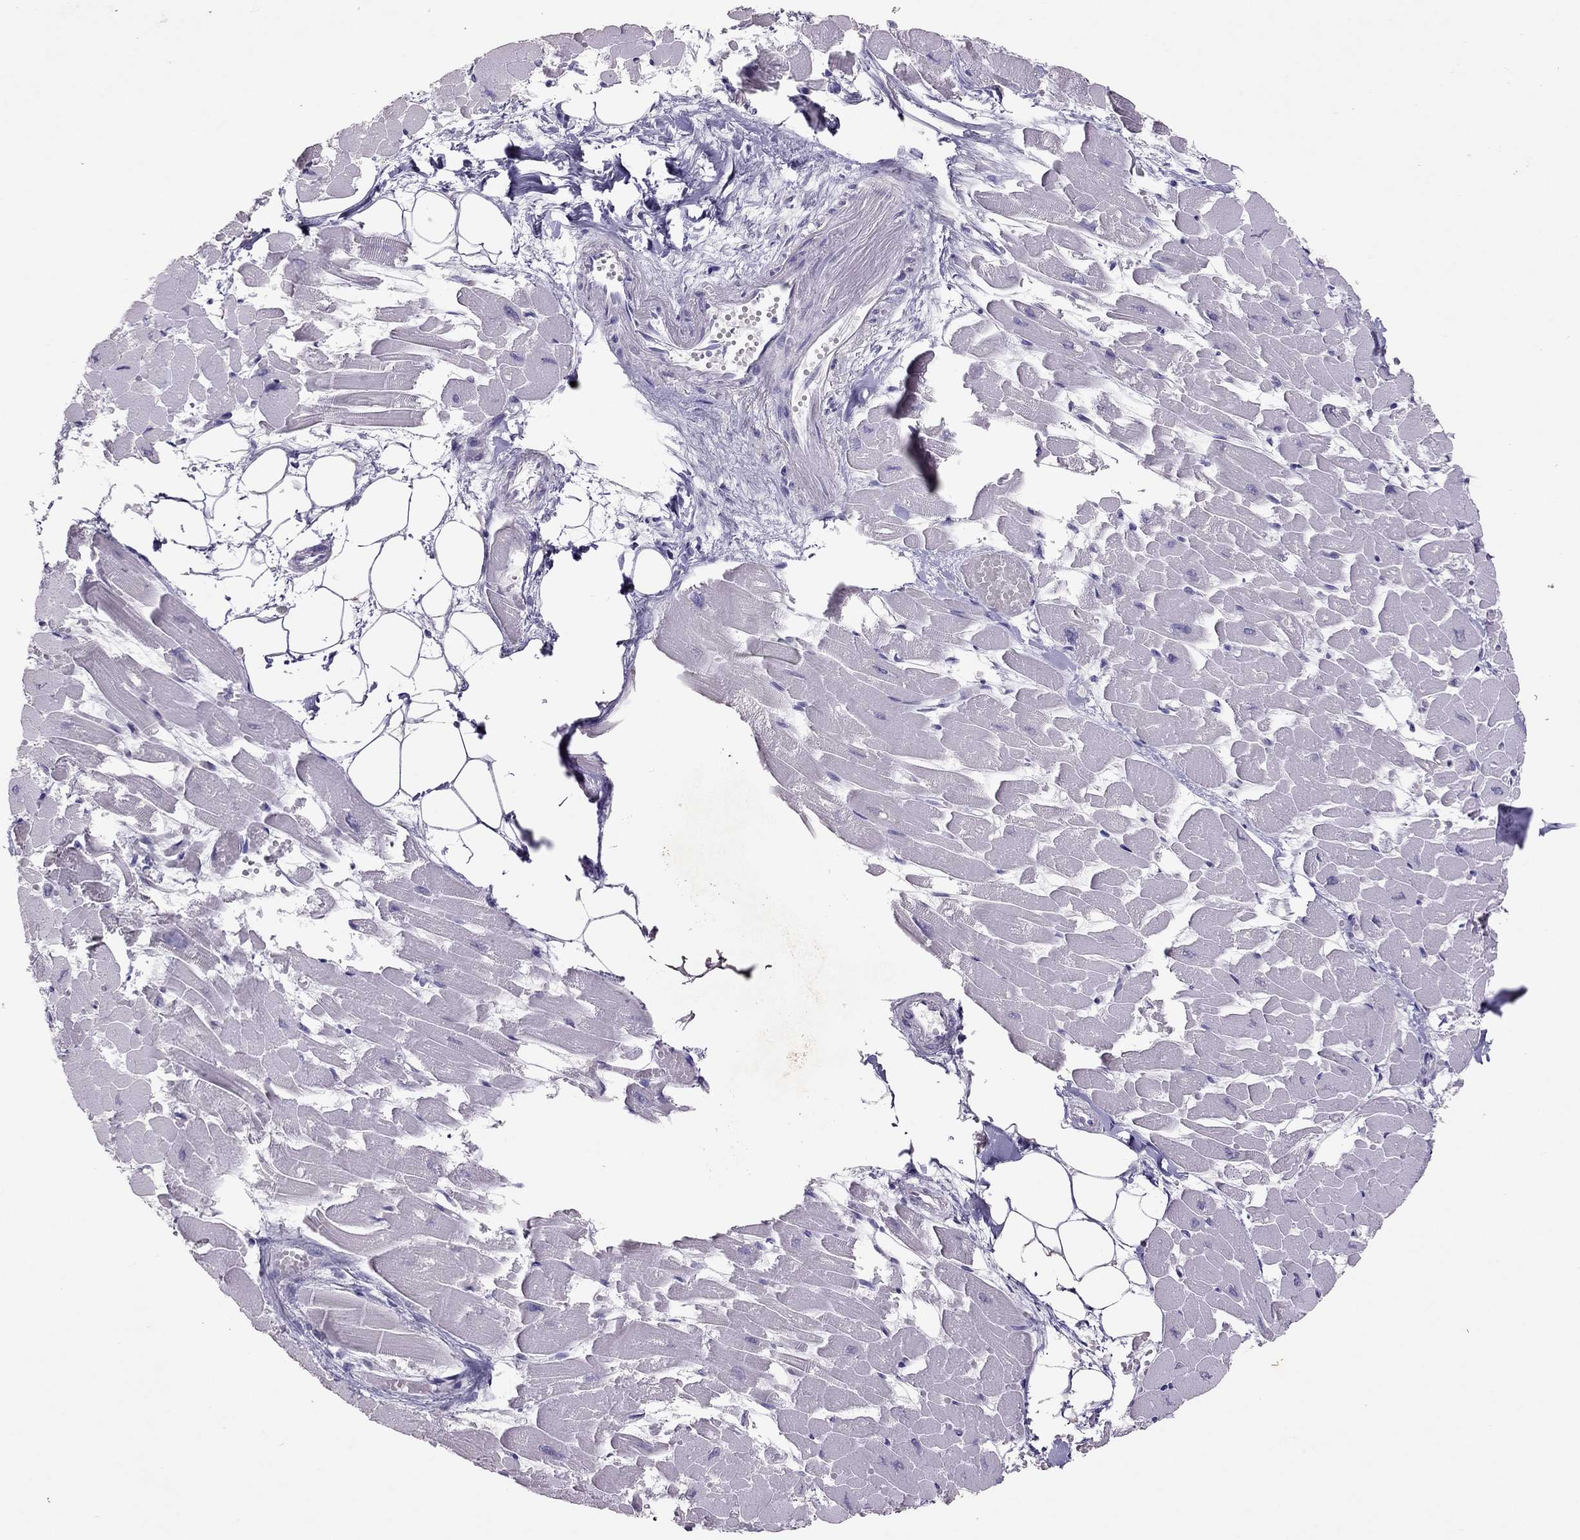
{"staining": {"intensity": "negative", "quantity": "none", "location": "none"}, "tissue": "heart muscle", "cell_type": "Cardiomyocytes", "image_type": "normal", "snomed": [{"axis": "morphology", "description": "Normal tissue, NOS"}, {"axis": "topography", "description": "Heart"}], "caption": "Image shows no significant protein staining in cardiomyocytes of normal heart muscle.", "gene": "PSMB11", "patient": {"sex": "female", "age": 52}}